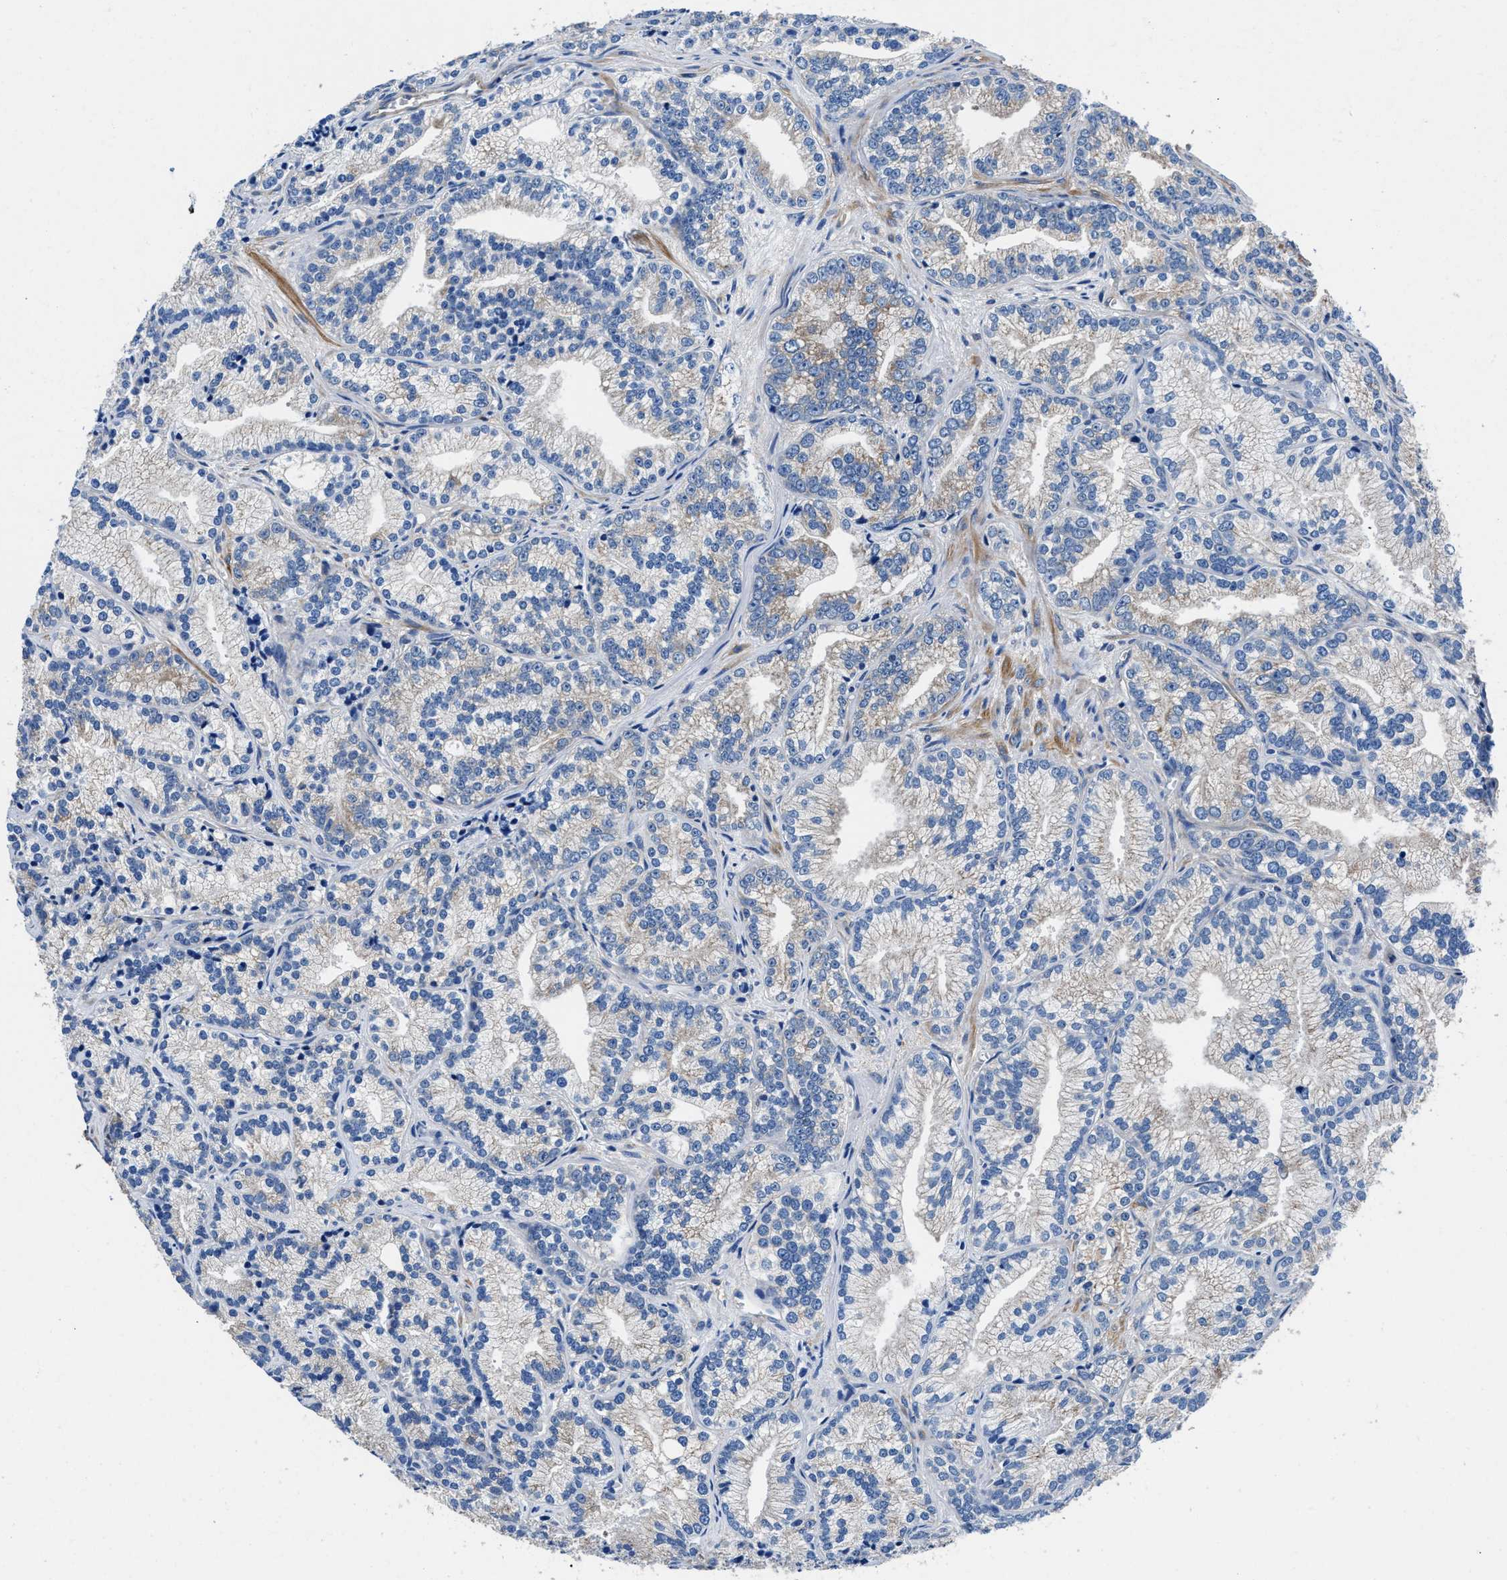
{"staining": {"intensity": "weak", "quantity": "25%-75%", "location": "cytoplasmic/membranous"}, "tissue": "prostate cancer", "cell_type": "Tumor cells", "image_type": "cancer", "snomed": [{"axis": "morphology", "description": "Adenocarcinoma, Low grade"}, {"axis": "topography", "description": "Prostate"}], "caption": "Immunohistochemical staining of prostate cancer (adenocarcinoma (low-grade)) reveals weak cytoplasmic/membranous protein positivity in about 25%-75% of tumor cells.", "gene": "NEU1", "patient": {"sex": "male", "age": 89}}